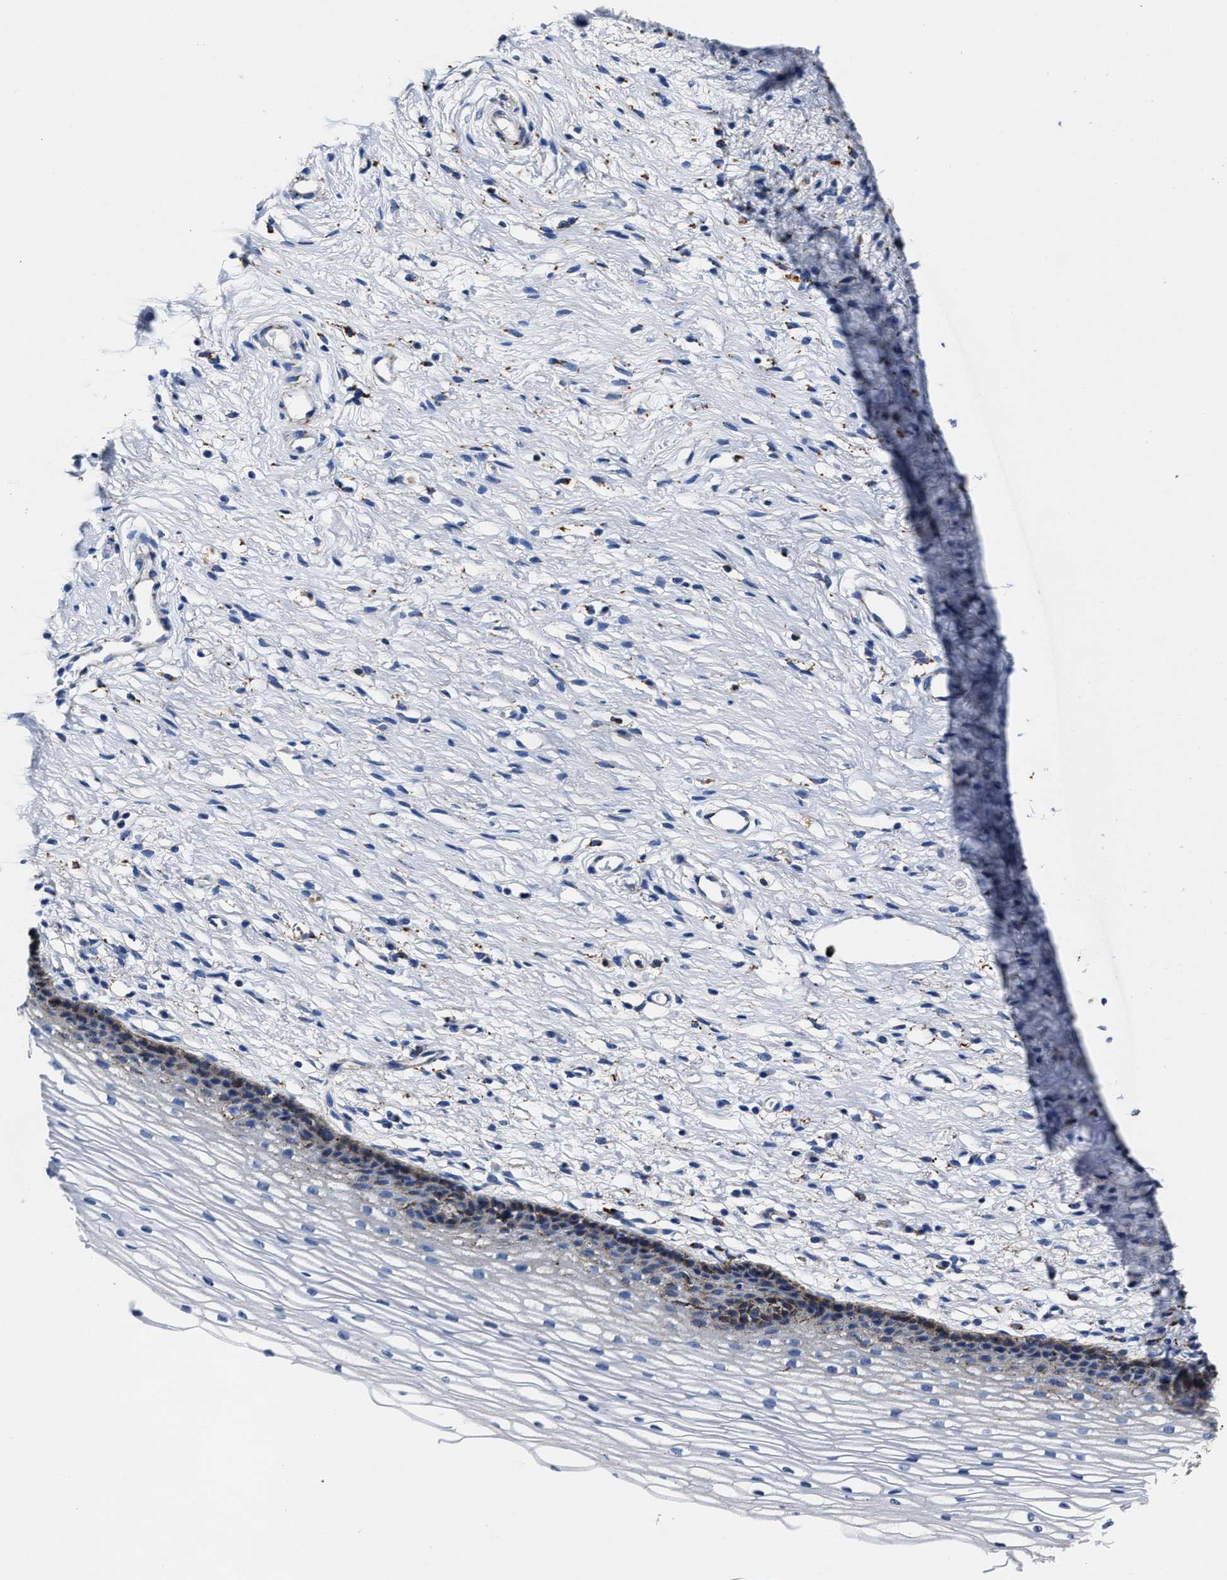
{"staining": {"intensity": "moderate", "quantity": "25%-75%", "location": "cytoplasmic/membranous"}, "tissue": "cervix", "cell_type": "Glandular cells", "image_type": "normal", "snomed": [{"axis": "morphology", "description": "Normal tissue, NOS"}, {"axis": "topography", "description": "Cervix"}], "caption": "Protein expression analysis of unremarkable human cervix reveals moderate cytoplasmic/membranous expression in approximately 25%-75% of glandular cells.", "gene": "LAMTOR4", "patient": {"sex": "female", "age": 77}}